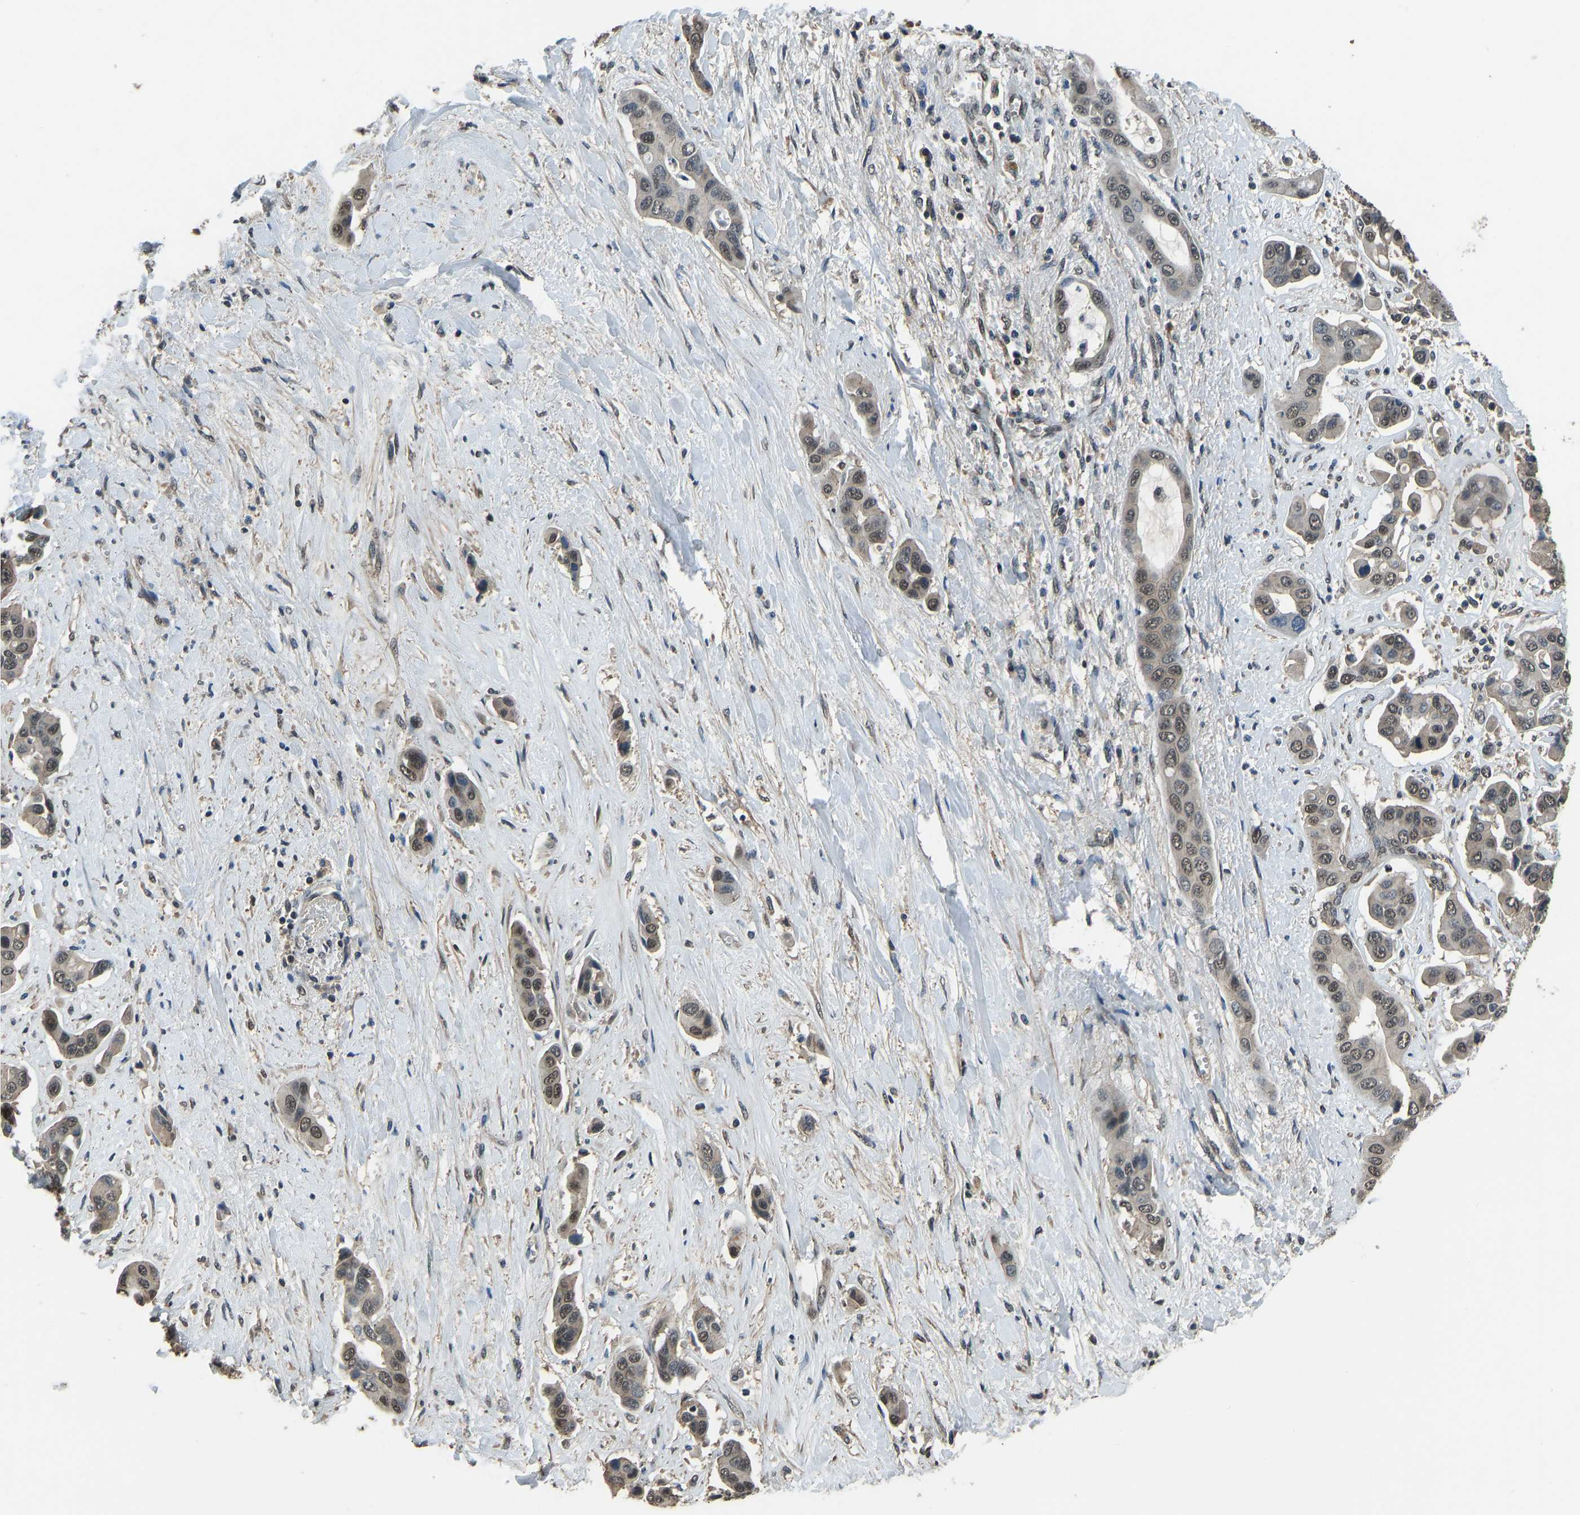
{"staining": {"intensity": "moderate", "quantity": ">75%", "location": "nuclear"}, "tissue": "liver cancer", "cell_type": "Tumor cells", "image_type": "cancer", "snomed": [{"axis": "morphology", "description": "Cholangiocarcinoma"}, {"axis": "topography", "description": "Liver"}], "caption": "Protein staining of cholangiocarcinoma (liver) tissue reveals moderate nuclear positivity in approximately >75% of tumor cells.", "gene": "TOX4", "patient": {"sex": "female", "age": 52}}